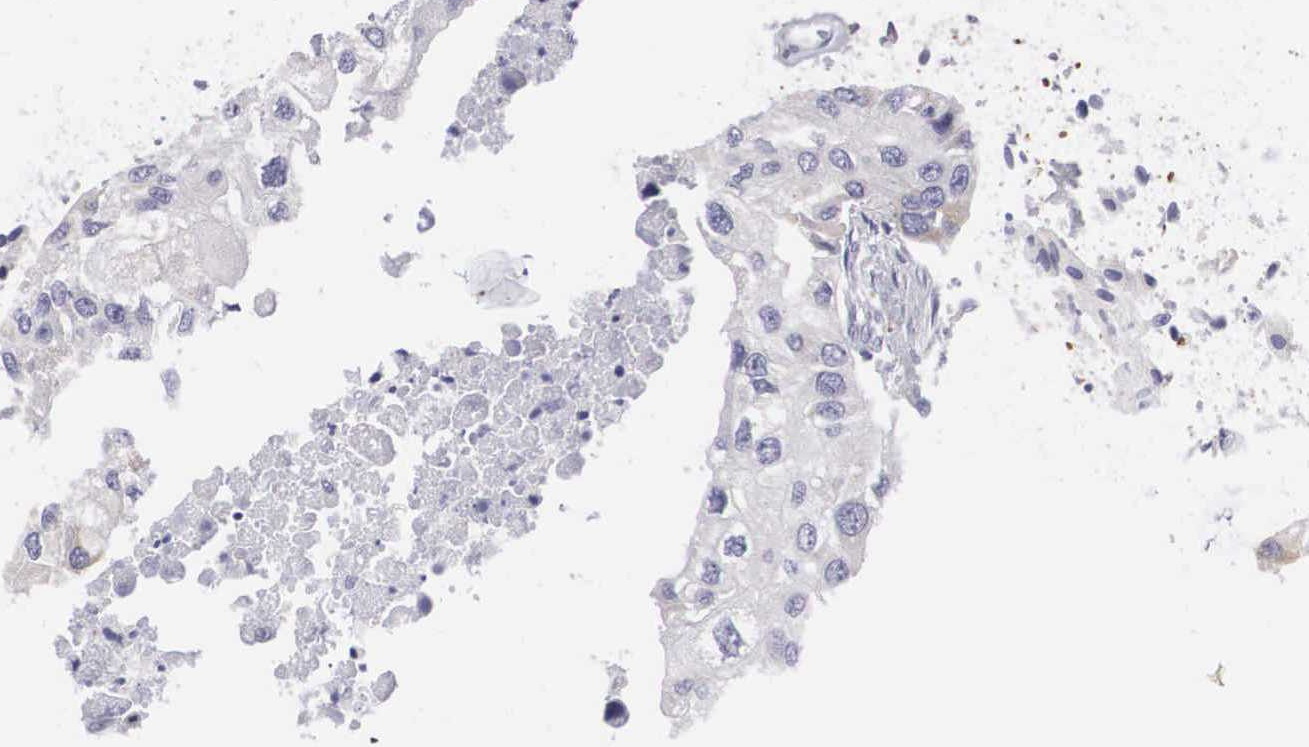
{"staining": {"intensity": "negative", "quantity": "none", "location": "none"}, "tissue": "urothelial cancer", "cell_type": "Tumor cells", "image_type": "cancer", "snomed": [{"axis": "morphology", "description": "Urothelial carcinoma, High grade"}, {"axis": "topography", "description": "Urinary bladder"}], "caption": "An immunohistochemistry image of urothelial carcinoma (high-grade) is shown. There is no staining in tumor cells of urothelial carcinoma (high-grade).", "gene": "ARMCX3", "patient": {"sex": "male", "age": 55}}